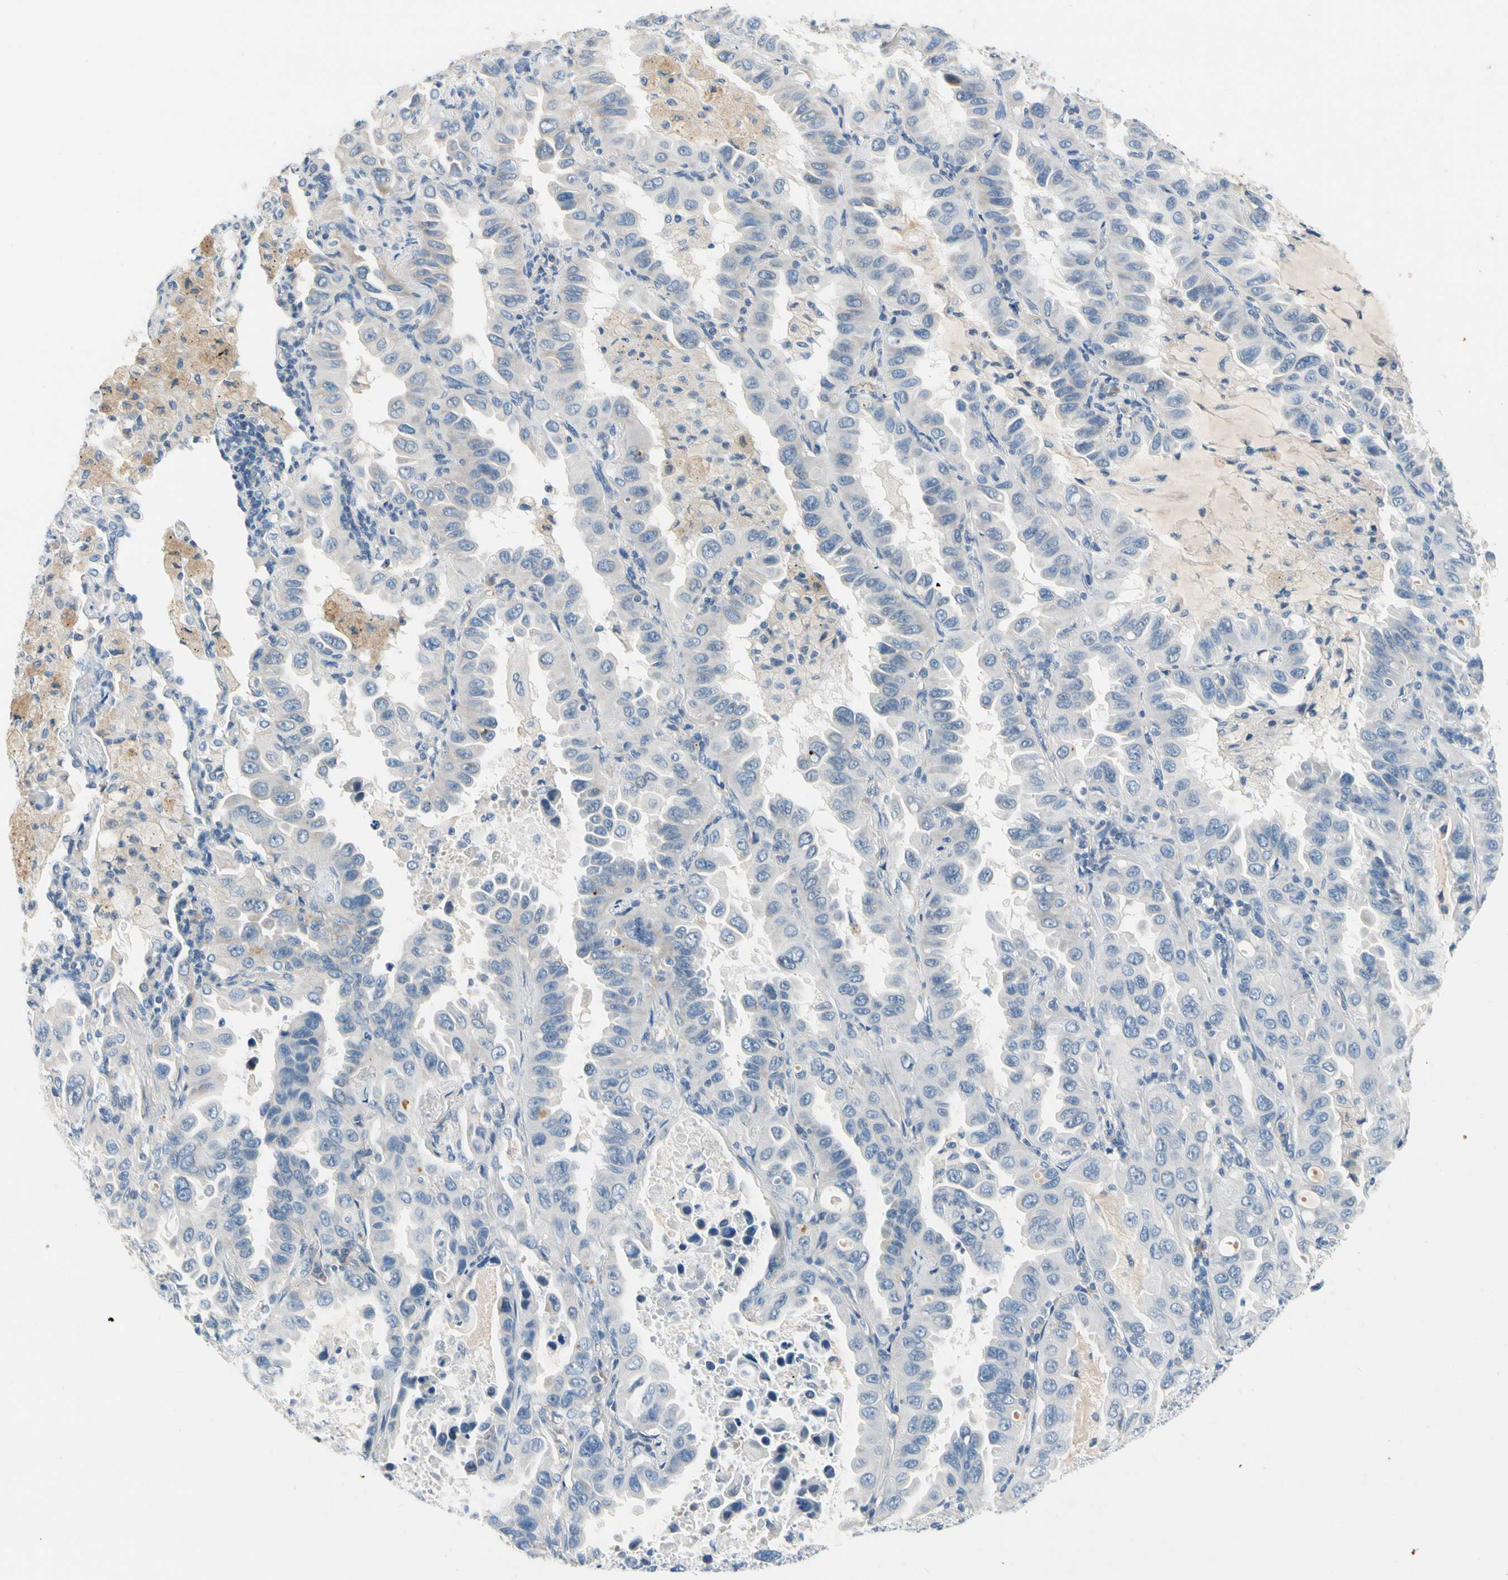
{"staining": {"intensity": "negative", "quantity": "none", "location": "none"}, "tissue": "lung cancer", "cell_type": "Tumor cells", "image_type": "cancer", "snomed": [{"axis": "morphology", "description": "Adenocarcinoma, NOS"}, {"axis": "topography", "description": "Lung"}], "caption": "This is a photomicrograph of immunohistochemistry staining of lung cancer (adenocarcinoma), which shows no positivity in tumor cells. (DAB IHC visualized using brightfield microscopy, high magnification).", "gene": "CNDP1", "patient": {"sex": "male", "age": 64}}